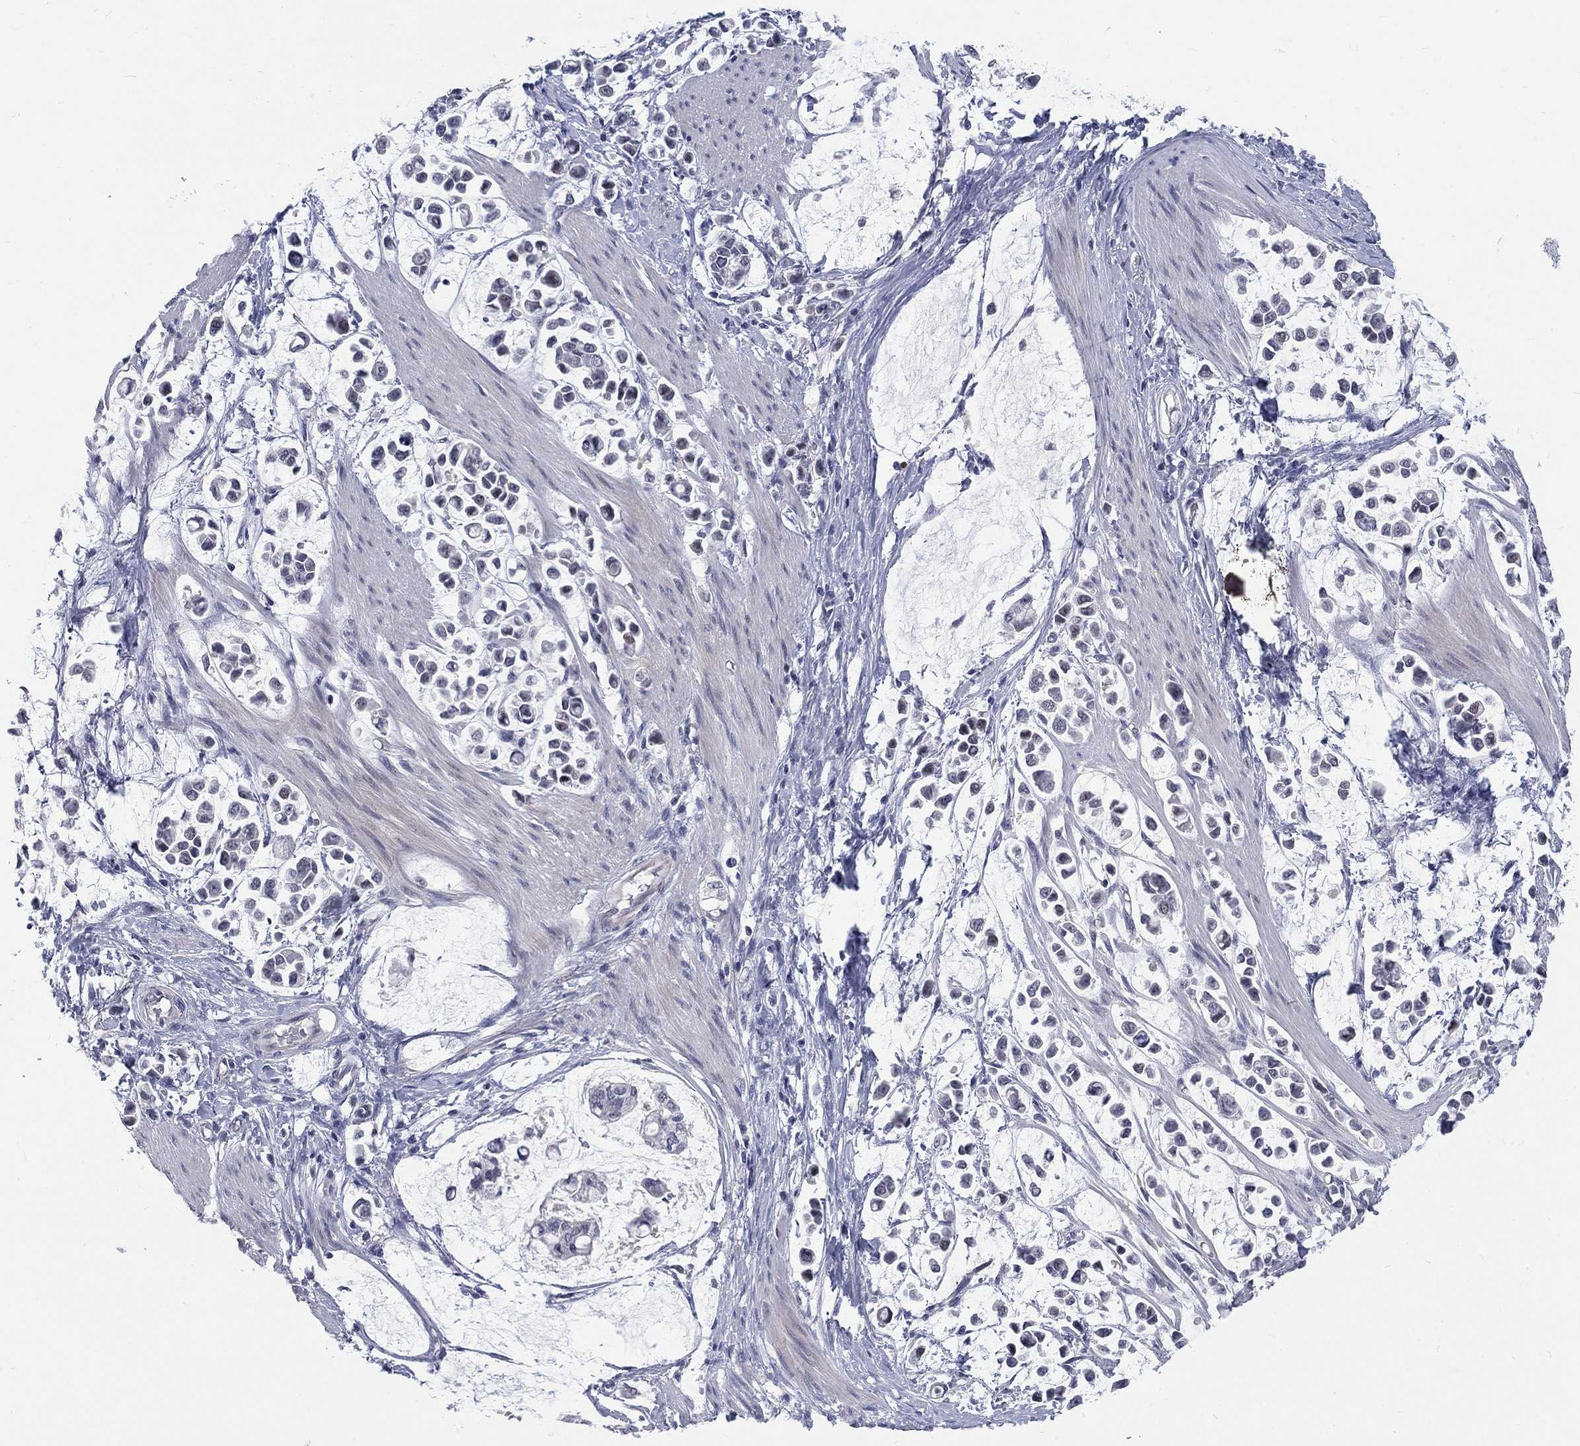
{"staining": {"intensity": "negative", "quantity": "none", "location": "none"}, "tissue": "stomach cancer", "cell_type": "Tumor cells", "image_type": "cancer", "snomed": [{"axis": "morphology", "description": "Adenocarcinoma, NOS"}, {"axis": "topography", "description": "Stomach"}], "caption": "IHC micrograph of neoplastic tissue: stomach cancer stained with DAB (3,3'-diaminobenzidine) exhibits no significant protein positivity in tumor cells. (DAB IHC visualized using brightfield microscopy, high magnification).", "gene": "PHKA1", "patient": {"sex": "male", "age": 82}}